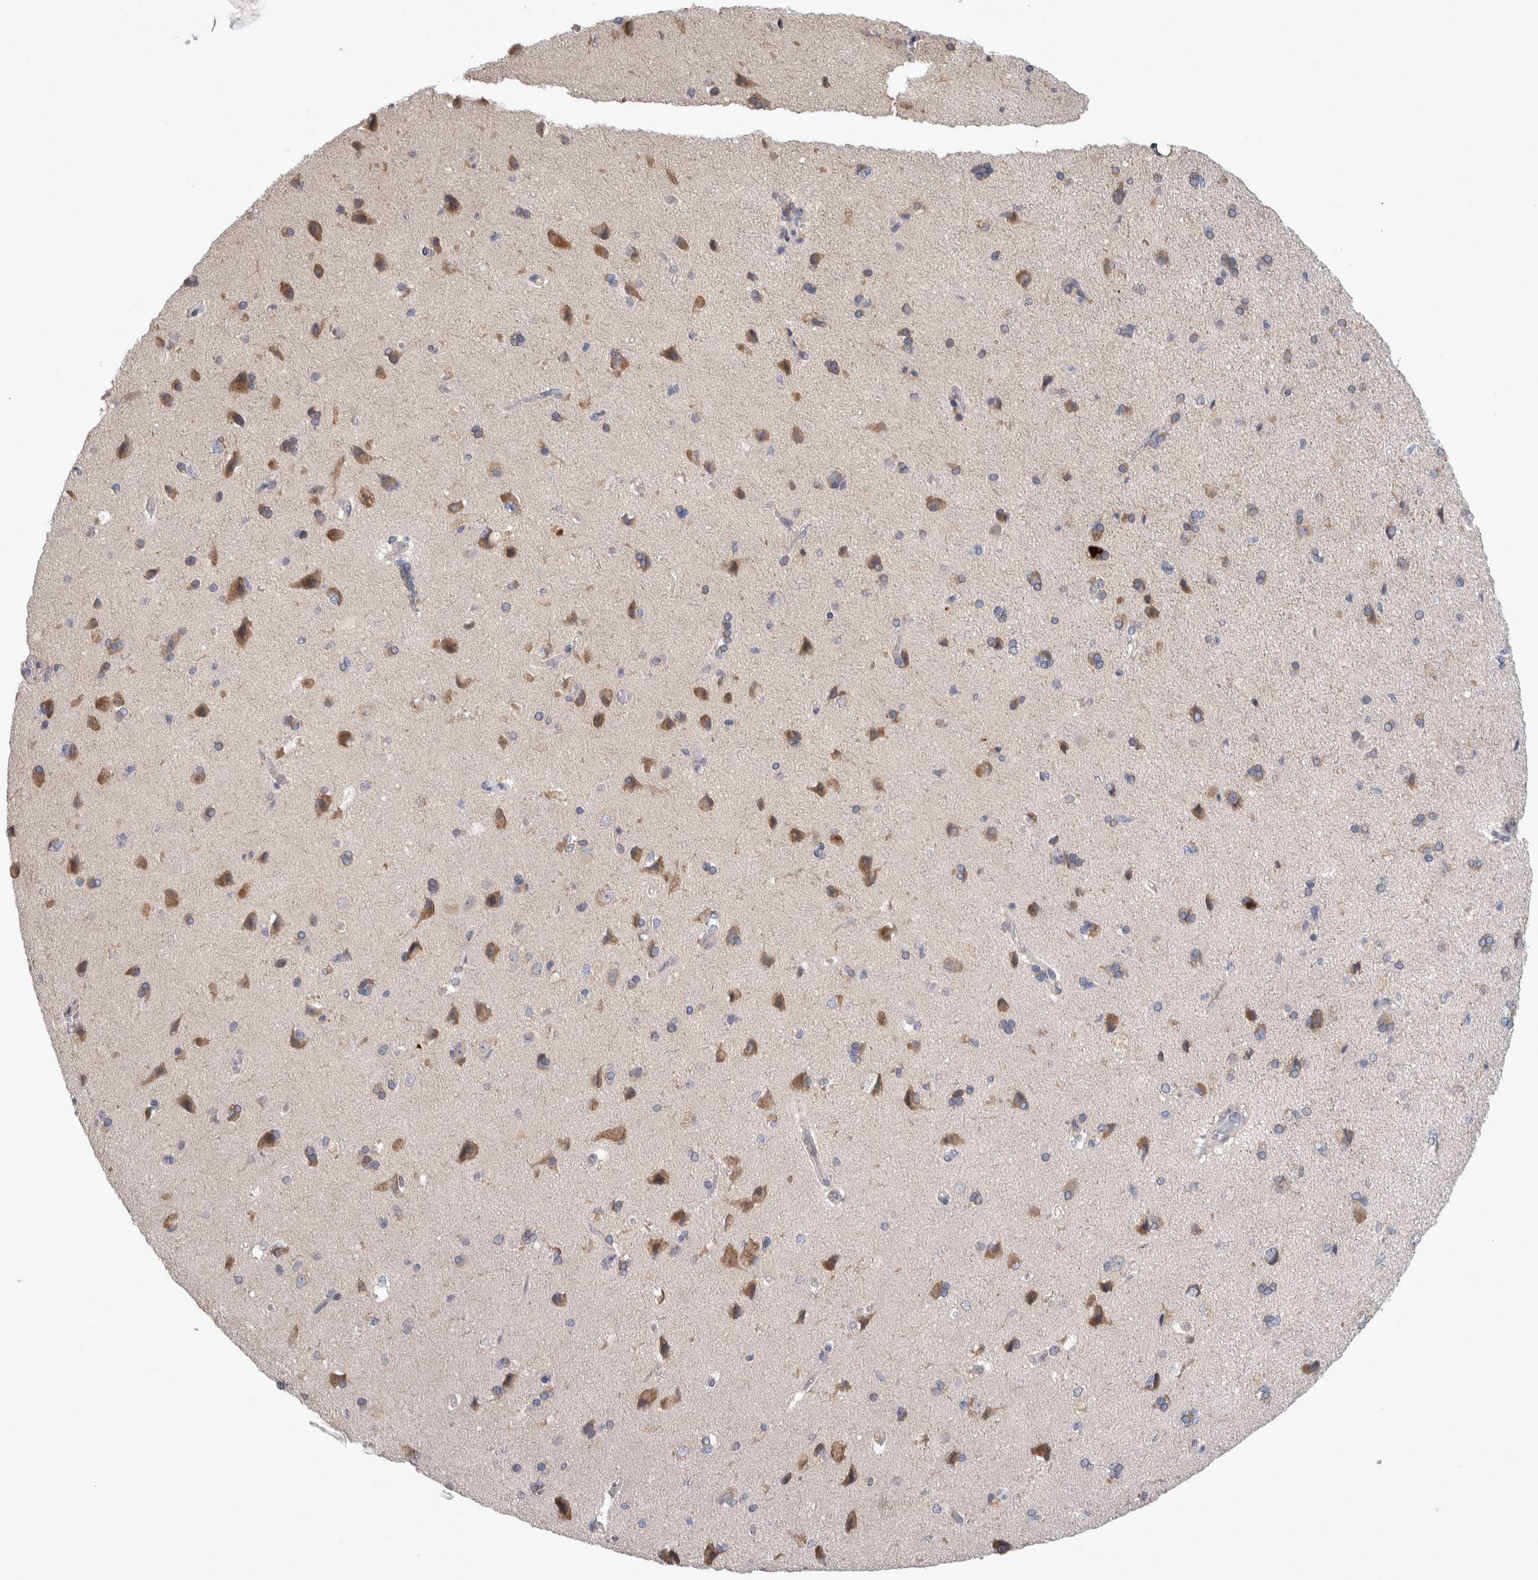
{"staining": {"intensity": "negative", "quantity": "none", "location": "none"}, "tissue": "cerebral cortex", "cell_type": "Endothelial cells", "image_type": "normal", "snomed": [{"axis": "morphology", "description": "Normal tissue, NOS"}, {"axis": "topography", "description": "Cerebral cortex"}], "caption": "Protein analysis of benign cerebral cortex reveals no significant positivity in endothelial cells.", "gene": "IBTK", "patient": {"sex": "male", "age": 62}}